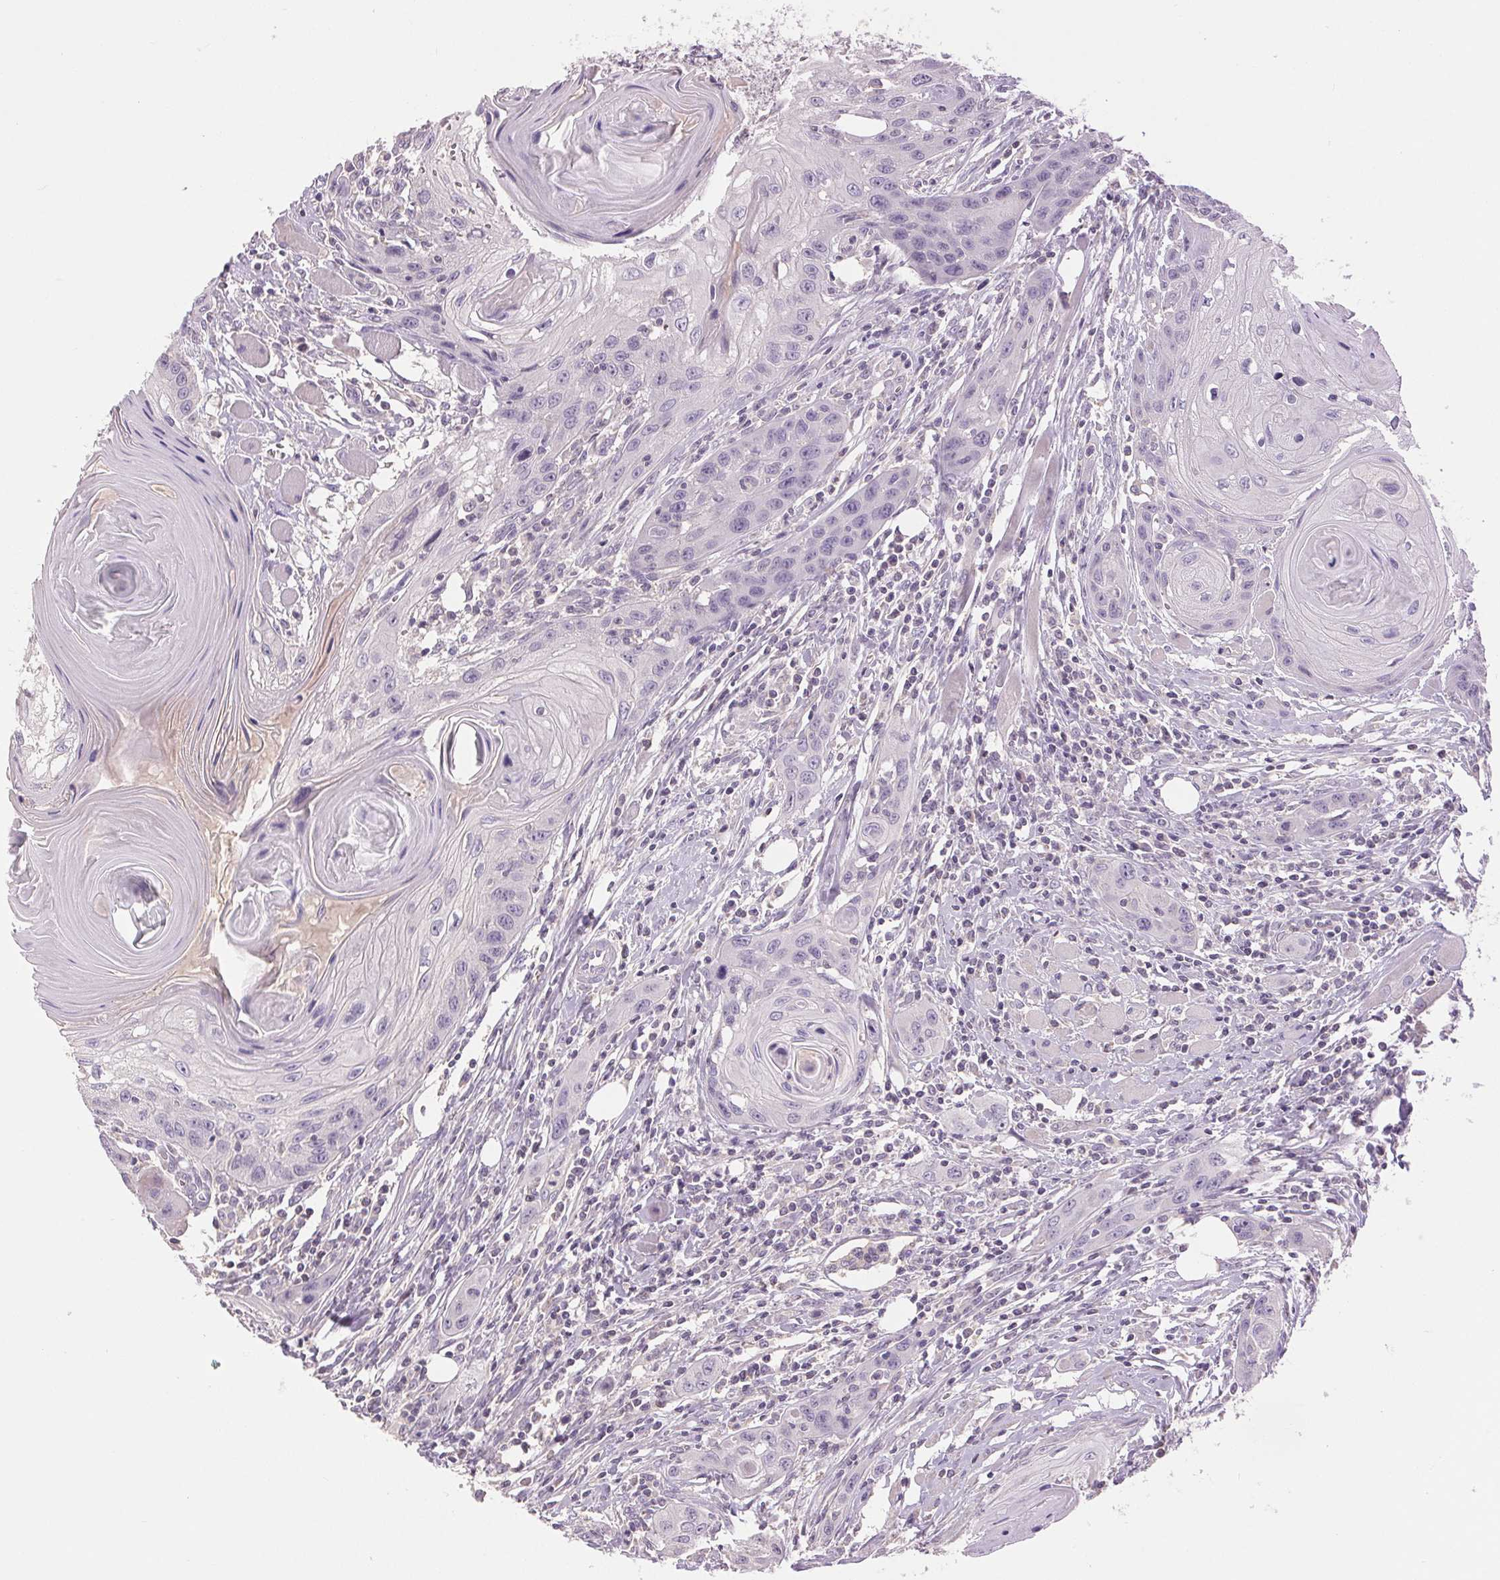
{"staining": {"intensity": "negative", "quantity": "none", "location": "none"}, "tissue": "head and neck cancer", "cell_type": "Tumor cells", "image_type": "cancer", "snomed": [{"axis": "morphology", "description": "Squamous cell carcinoma, NOS"}, {"axis": "topography", "description": "Oral tissue"}, {"axis": "topography", "description": "Head-Neck"}], "caption": "DAB immunohistochemical staining of head and neck cancer exhibits no significant staining in tumor cells.", "gene": "FXYD4", "patient": {"sex": "male", "age": 58}}